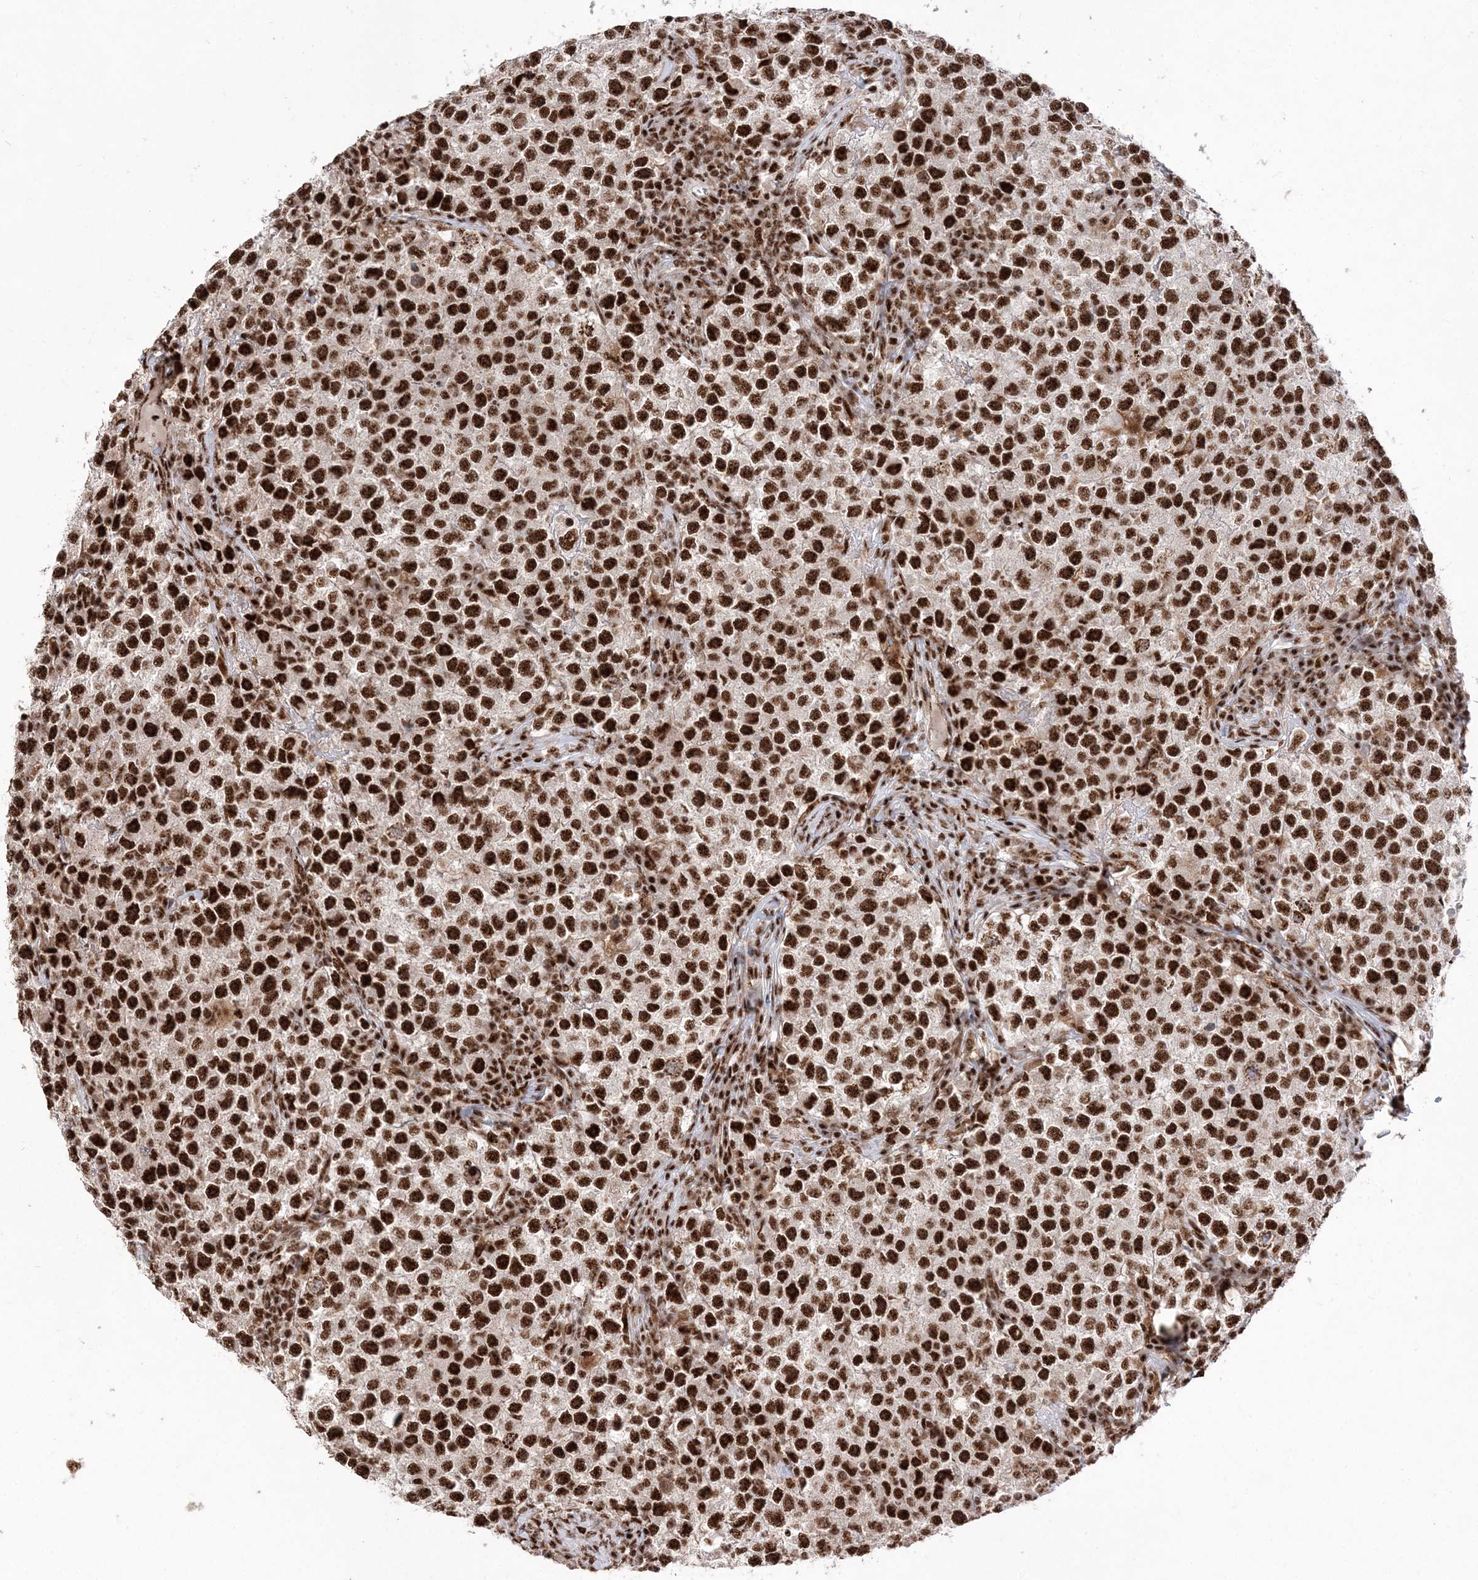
{"staining": {"intensity": "strong", "quantity": ">75%", "location": "nuclear"}, "tissue": "testis cancer", "cell_type": "Tumor cells", "image_type": "cancer", "snomed": [{"axis": "morphology", "description": "Seminoma, NOS"}, {"axis": "topography", "description": "Testis"}], "caption": "Human seminoma (testis) stained with a brown dye exhibits strong nuclear positive positivity in approximately >75% of tumor cells.", "gene": "RBM17", "patient": {"sex": "male", "age": 22}}